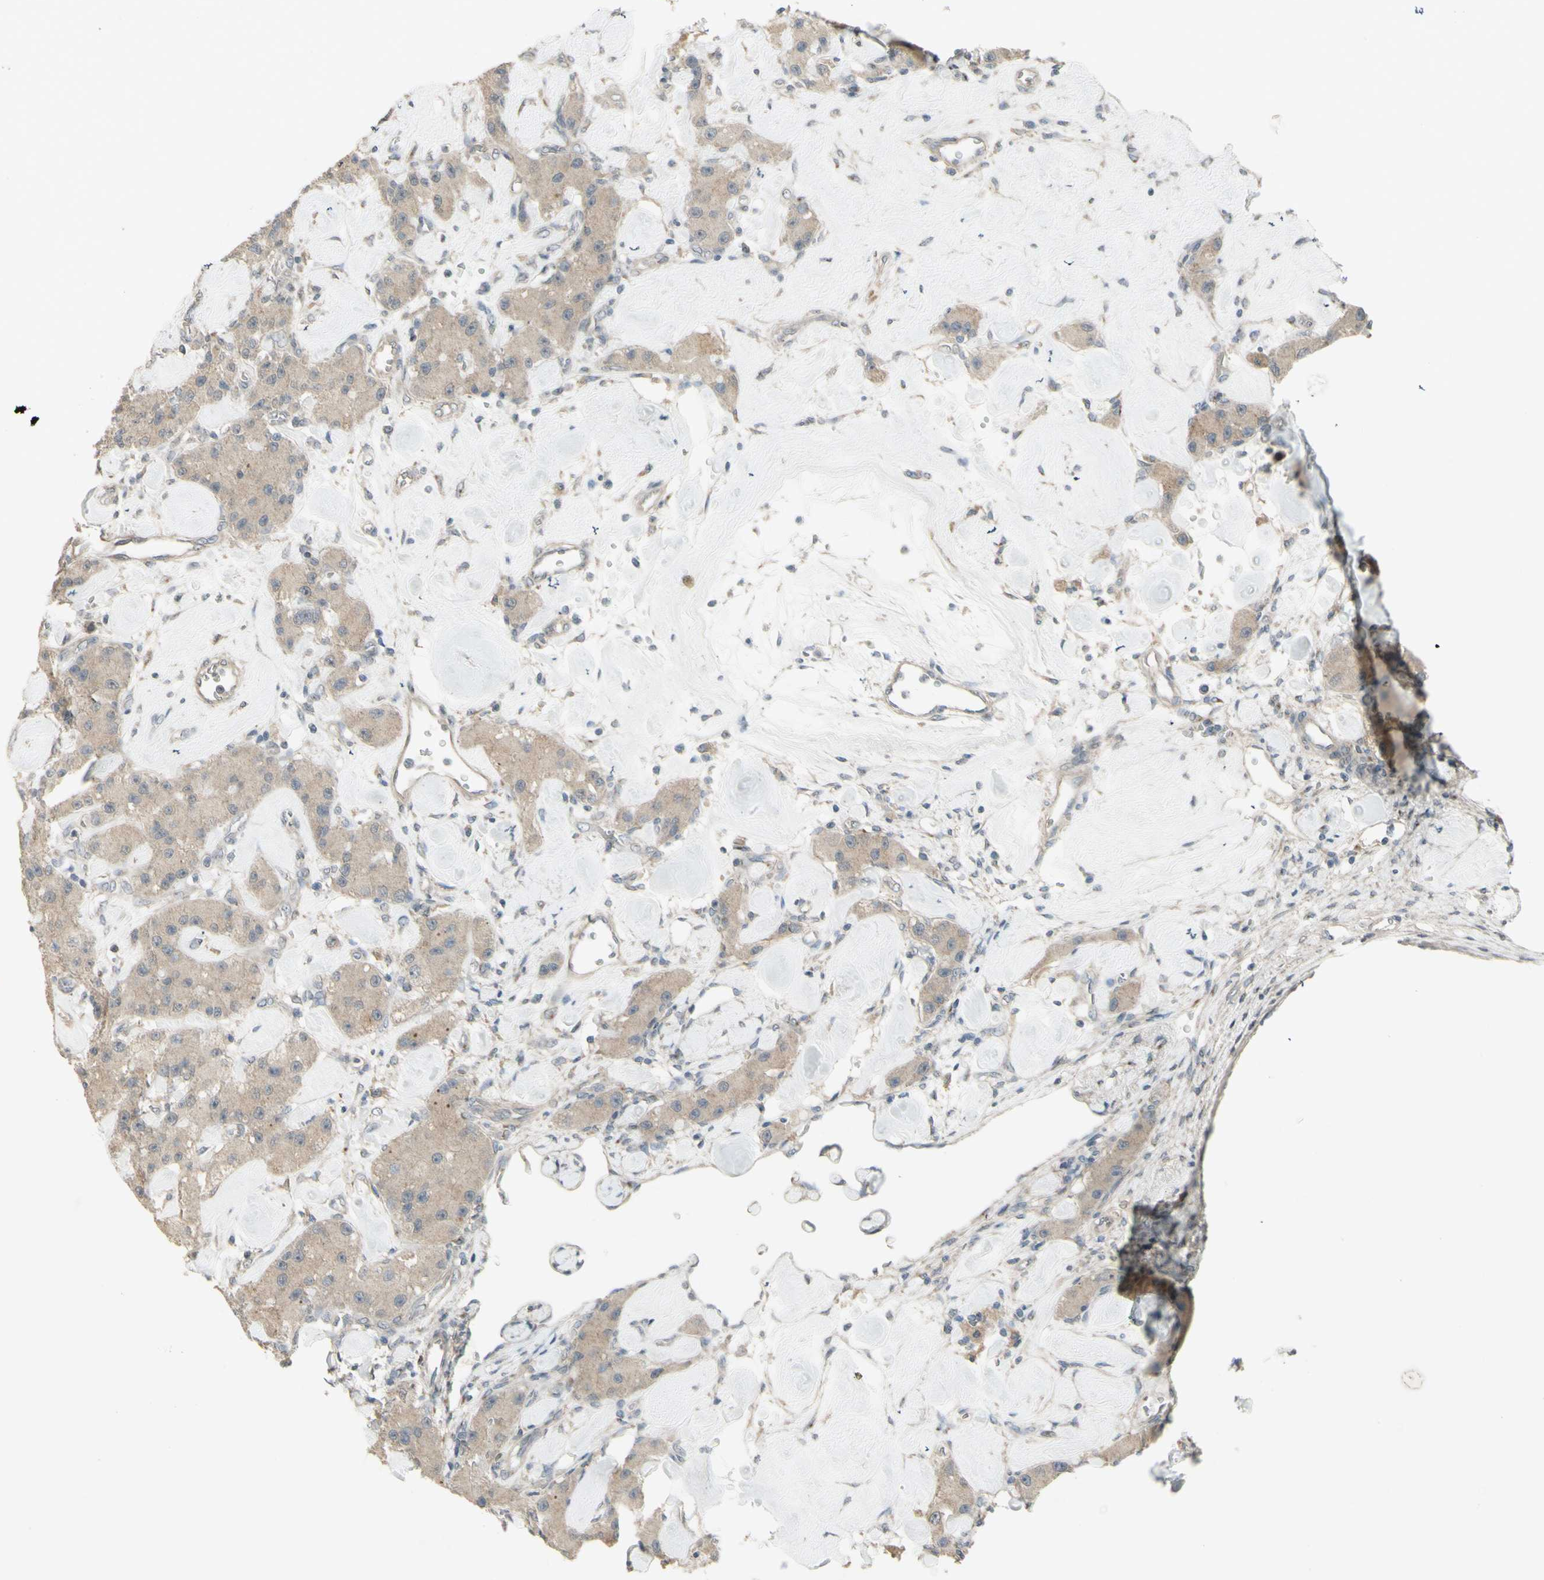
{"staining": {"intensity": "weak", "quantity": ">75%", "location": "cytoplasmic/membranous"}, "tissue": "carcinoid", "cell_type": "Tumor cells", "image_type": "cancer", "snomed": [{"axis": "morphology", "description": "Carcinoid, malignant, NOS"}, {"axis": "topography", "description": "Pancreas"}], "caption": "Approximately >75% of tumor cells in carcinoid display weak cytoplasmic/membranous protein expression as visualized by brown immunohistochemical staining.", "gene": "GRAMD1B", "patient": {"sex": "male", "age": 41}}